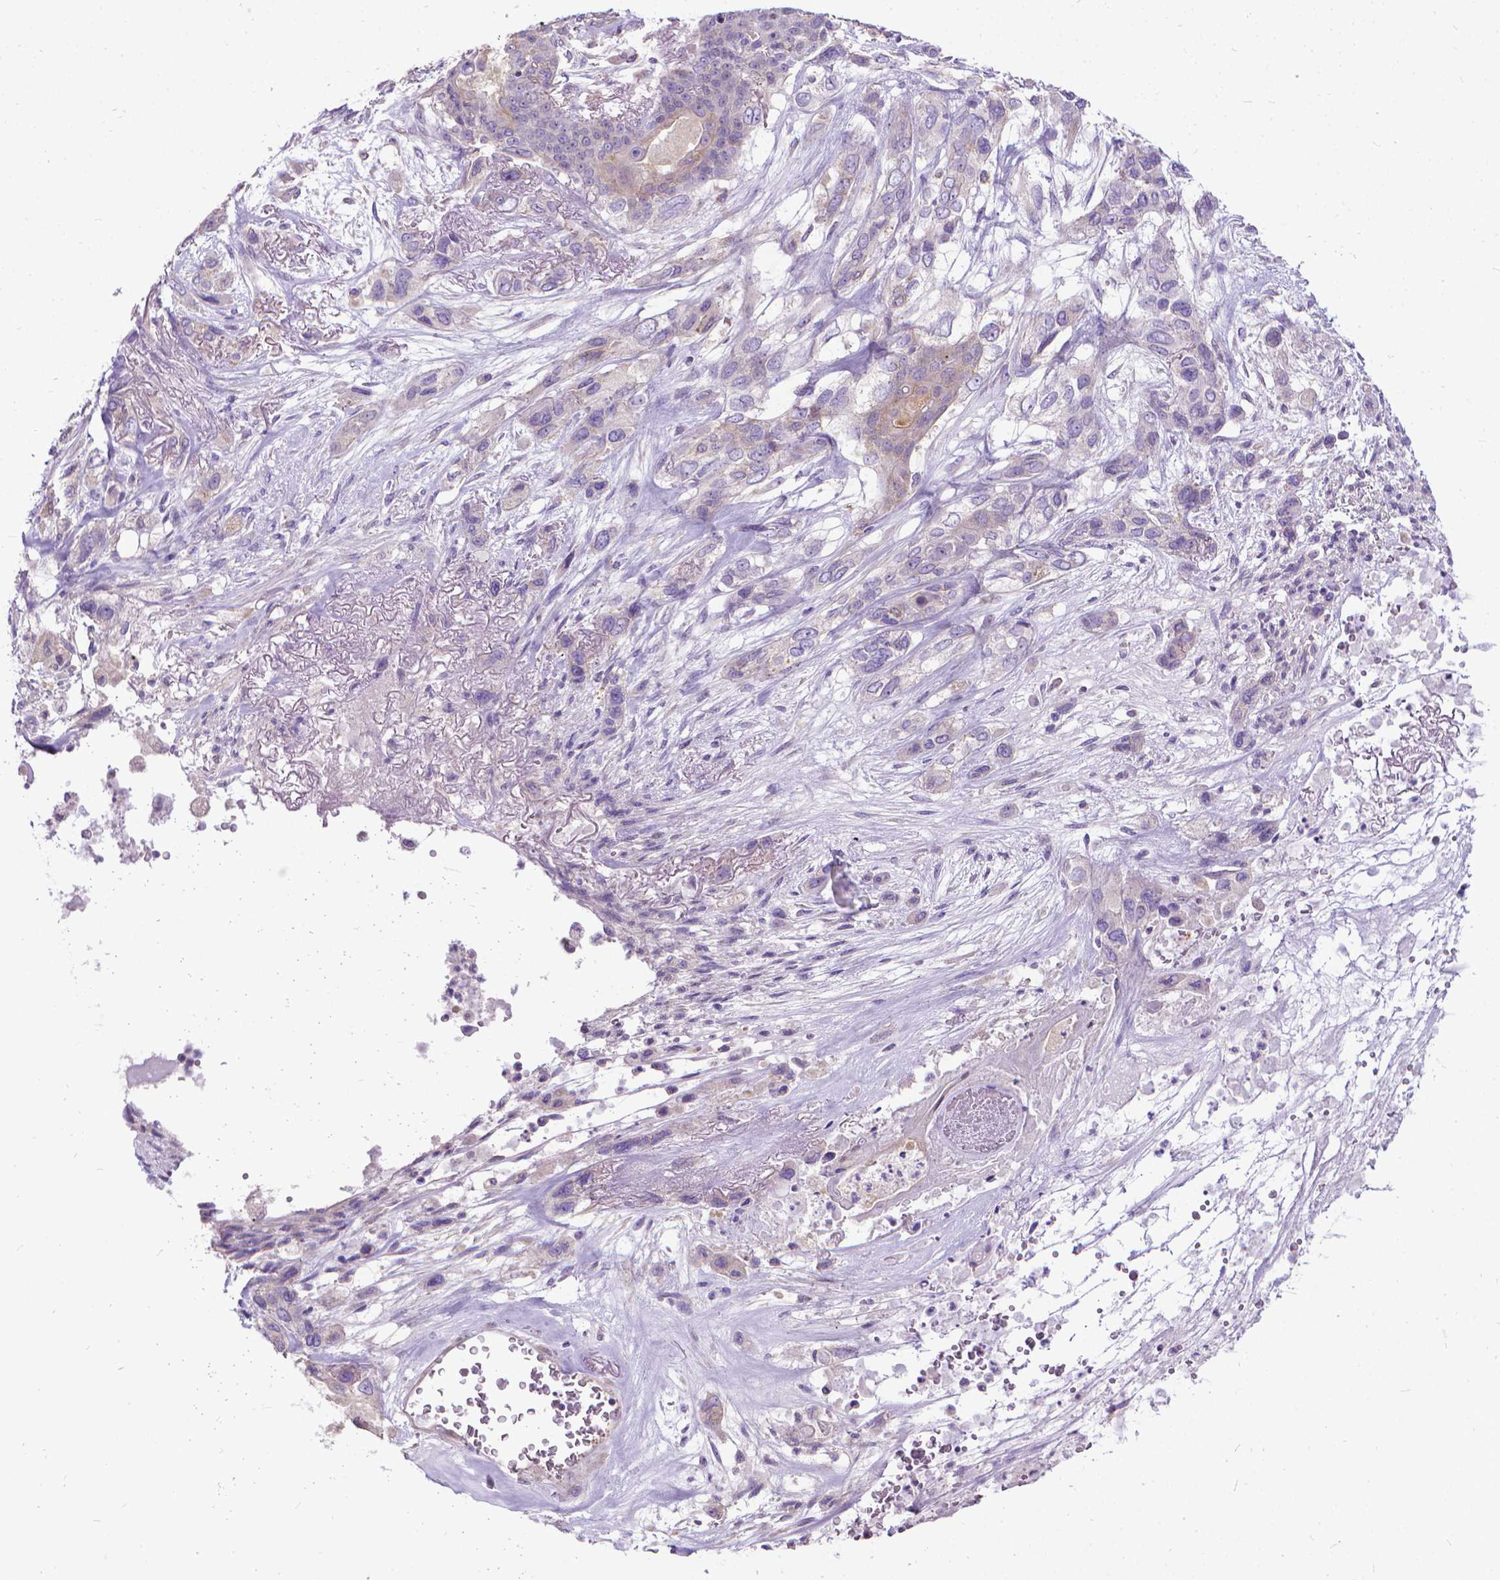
{"staining": {"intensity": "negative", "quantity": "none", "location": "none"}, "tissue": "lung cancer", "cell_type": "Tumor cells", "image_type": "cancer", "snomed": [{"axis": "morphology", "description": "Squamous cell carcinoma, NOS"}, {"axis": "topography", "description": "Lung"}], "caption": "Squamous cell carcinoma (lung) was stained to show a protein in brown. There is no significant positivity in tumor cells. The staining was performed using DAB (3,3'-diaminobenzidine) to visualize the protein expression in brown, while the nuclei were stained in blue with hematoxylin (Magnification: 20x).", "gene": "CFAP299", "patient": {"sex": "female", "age": 70}}